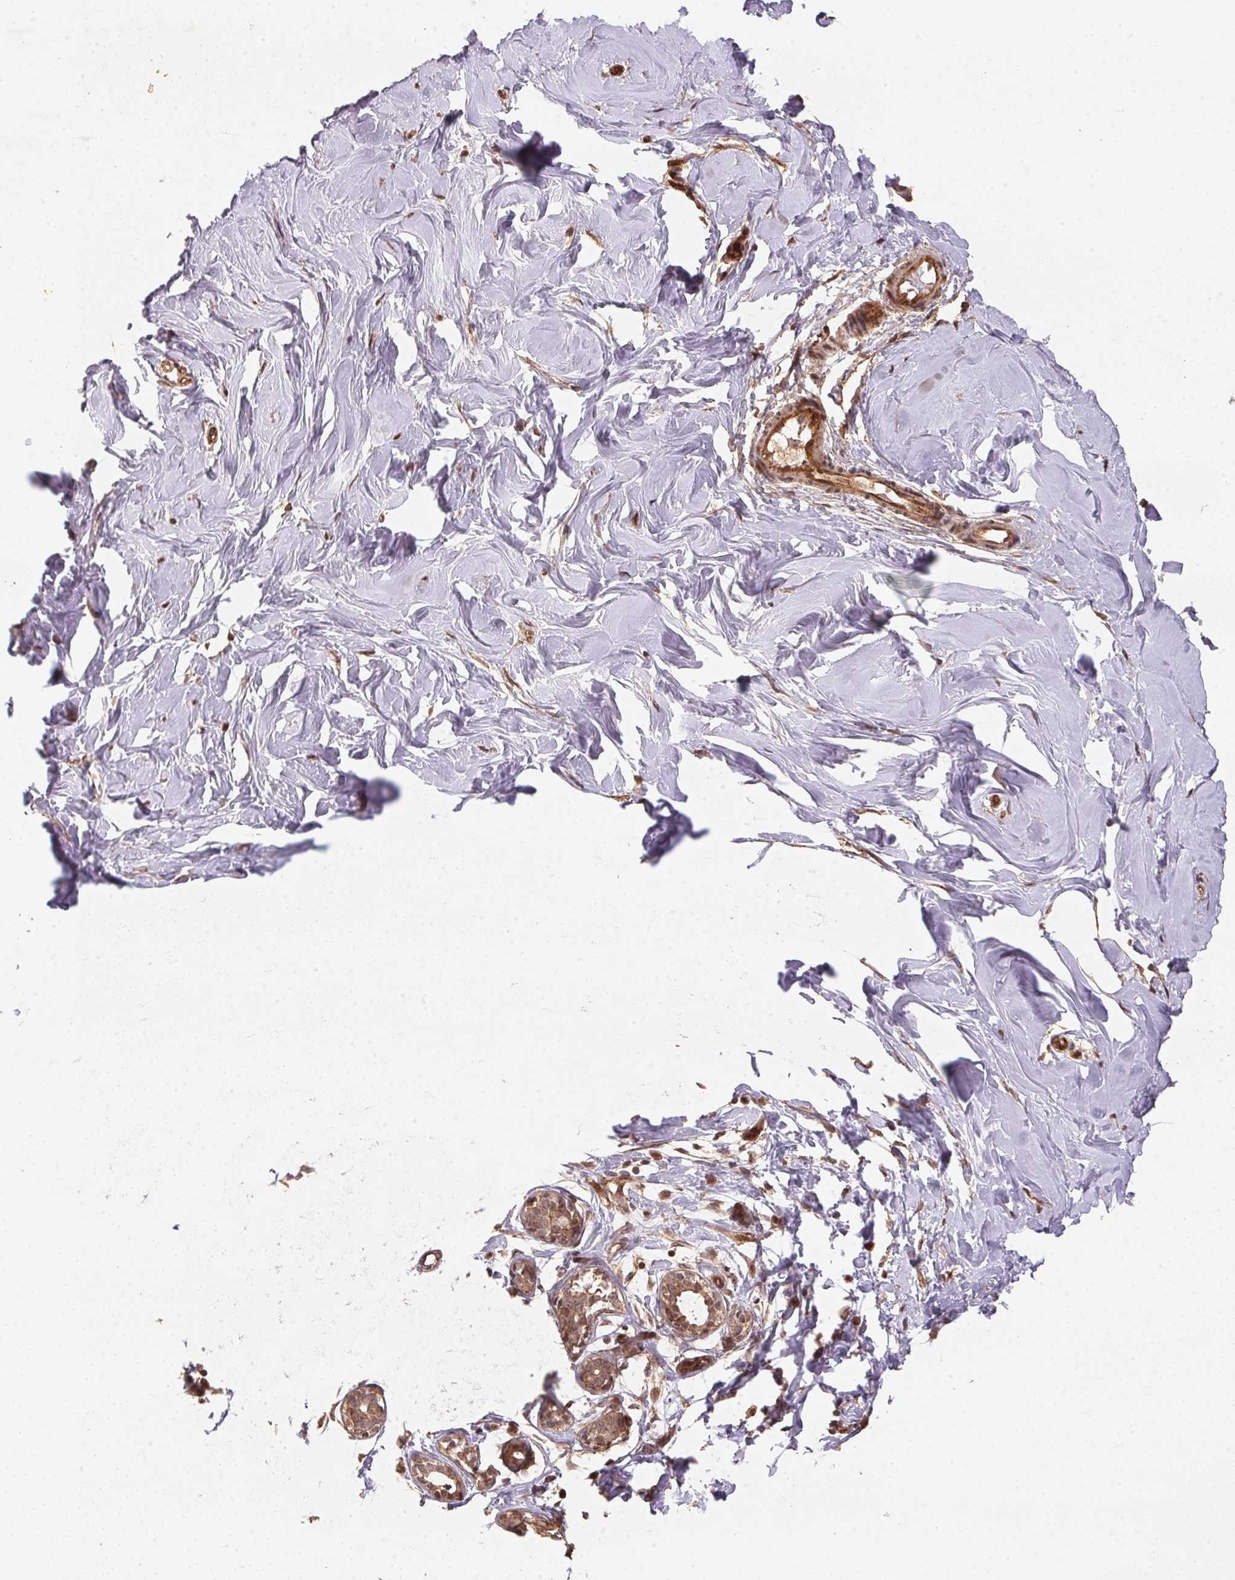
{"staining": {"intensity": "moderate", "quantity": ">75%", "location": "cytoplasmic/membranous,nuclear"}, "tissue": "breast", "cell_type": "Adipocytes", "image_type": "normal", "snomed": [{"axis": "morphology", "description": "Normal tissue, NOS"}, {"axis": "topography", "description": "Breast"}], "caption": "Immunohistochemistry (IHC) staining of benign breast, which exhibits medium levels of moderate cytoplasmic/membranous,nuclear expression in about >75% of adipocytes indicating moderate cytoplasmic/membranous,nuclear protein positivity. The staining was performed using DAB (brown) for protein detection and nuclei were counterstained in hematoxylin (blue).", "gene": "TMEM222", "patient": {"sex": "female", "age": 27}}